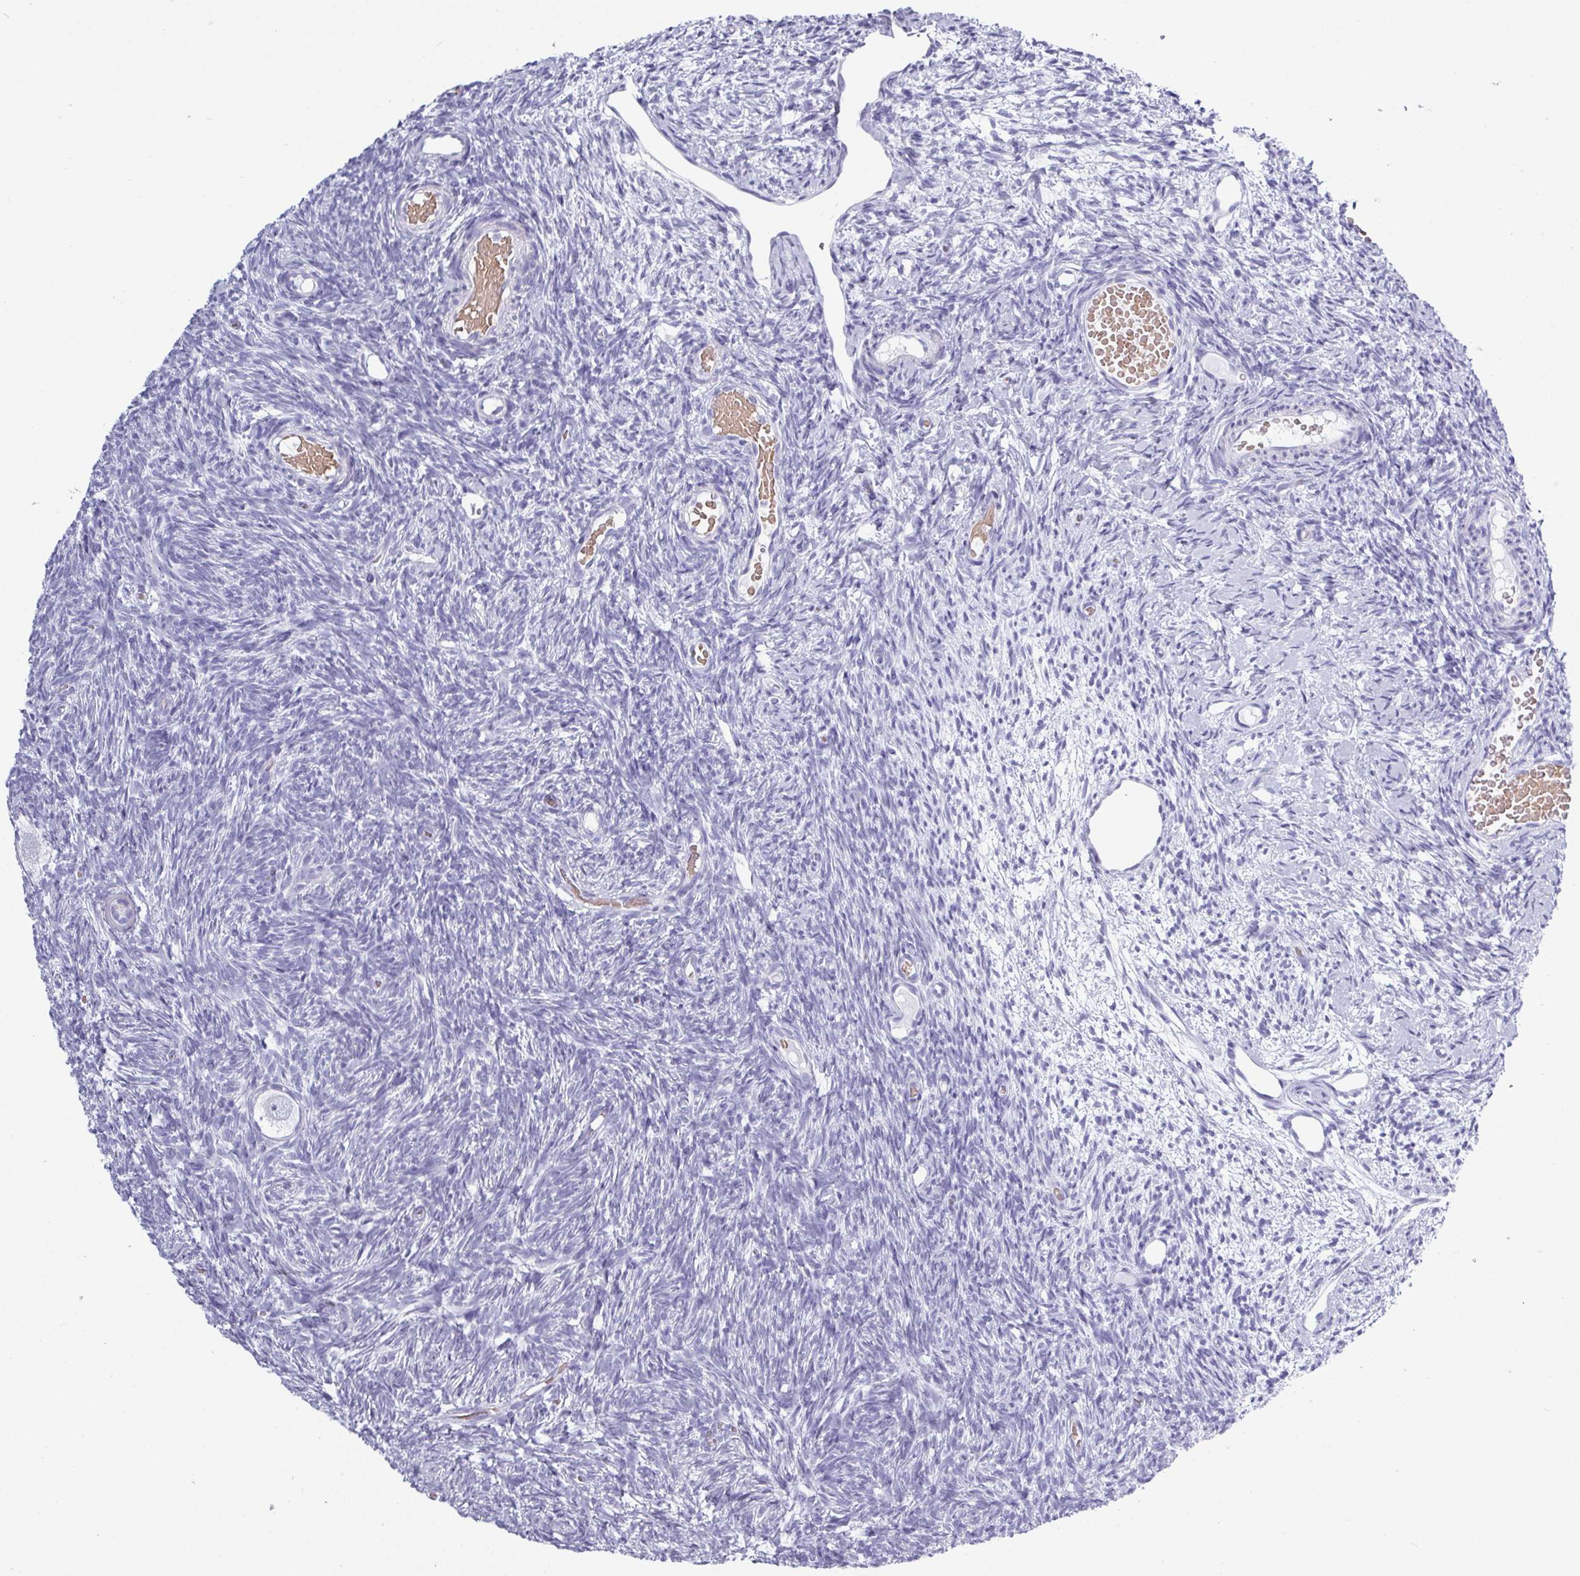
{"staining": {"intensity": "negative", "quantity": "none", "location": "none"}, "tissue": "ovary", "cell_type": "Follicle cells", "image_type": "normal", "snomed": [{"axis": "morphology", "description": "Normal tissue, NOS"}, {"axis": "topography", "description": "Ovary"}], "caption": "There is no significant staining in follicle cells of ovary. (Brightfield microscopy of DAB (3,3'-diaminobenzidine) immunohistochemistry at high magnification).", "gene": "CRYBB2", "patient": {"sex": "female", "age": 39}}